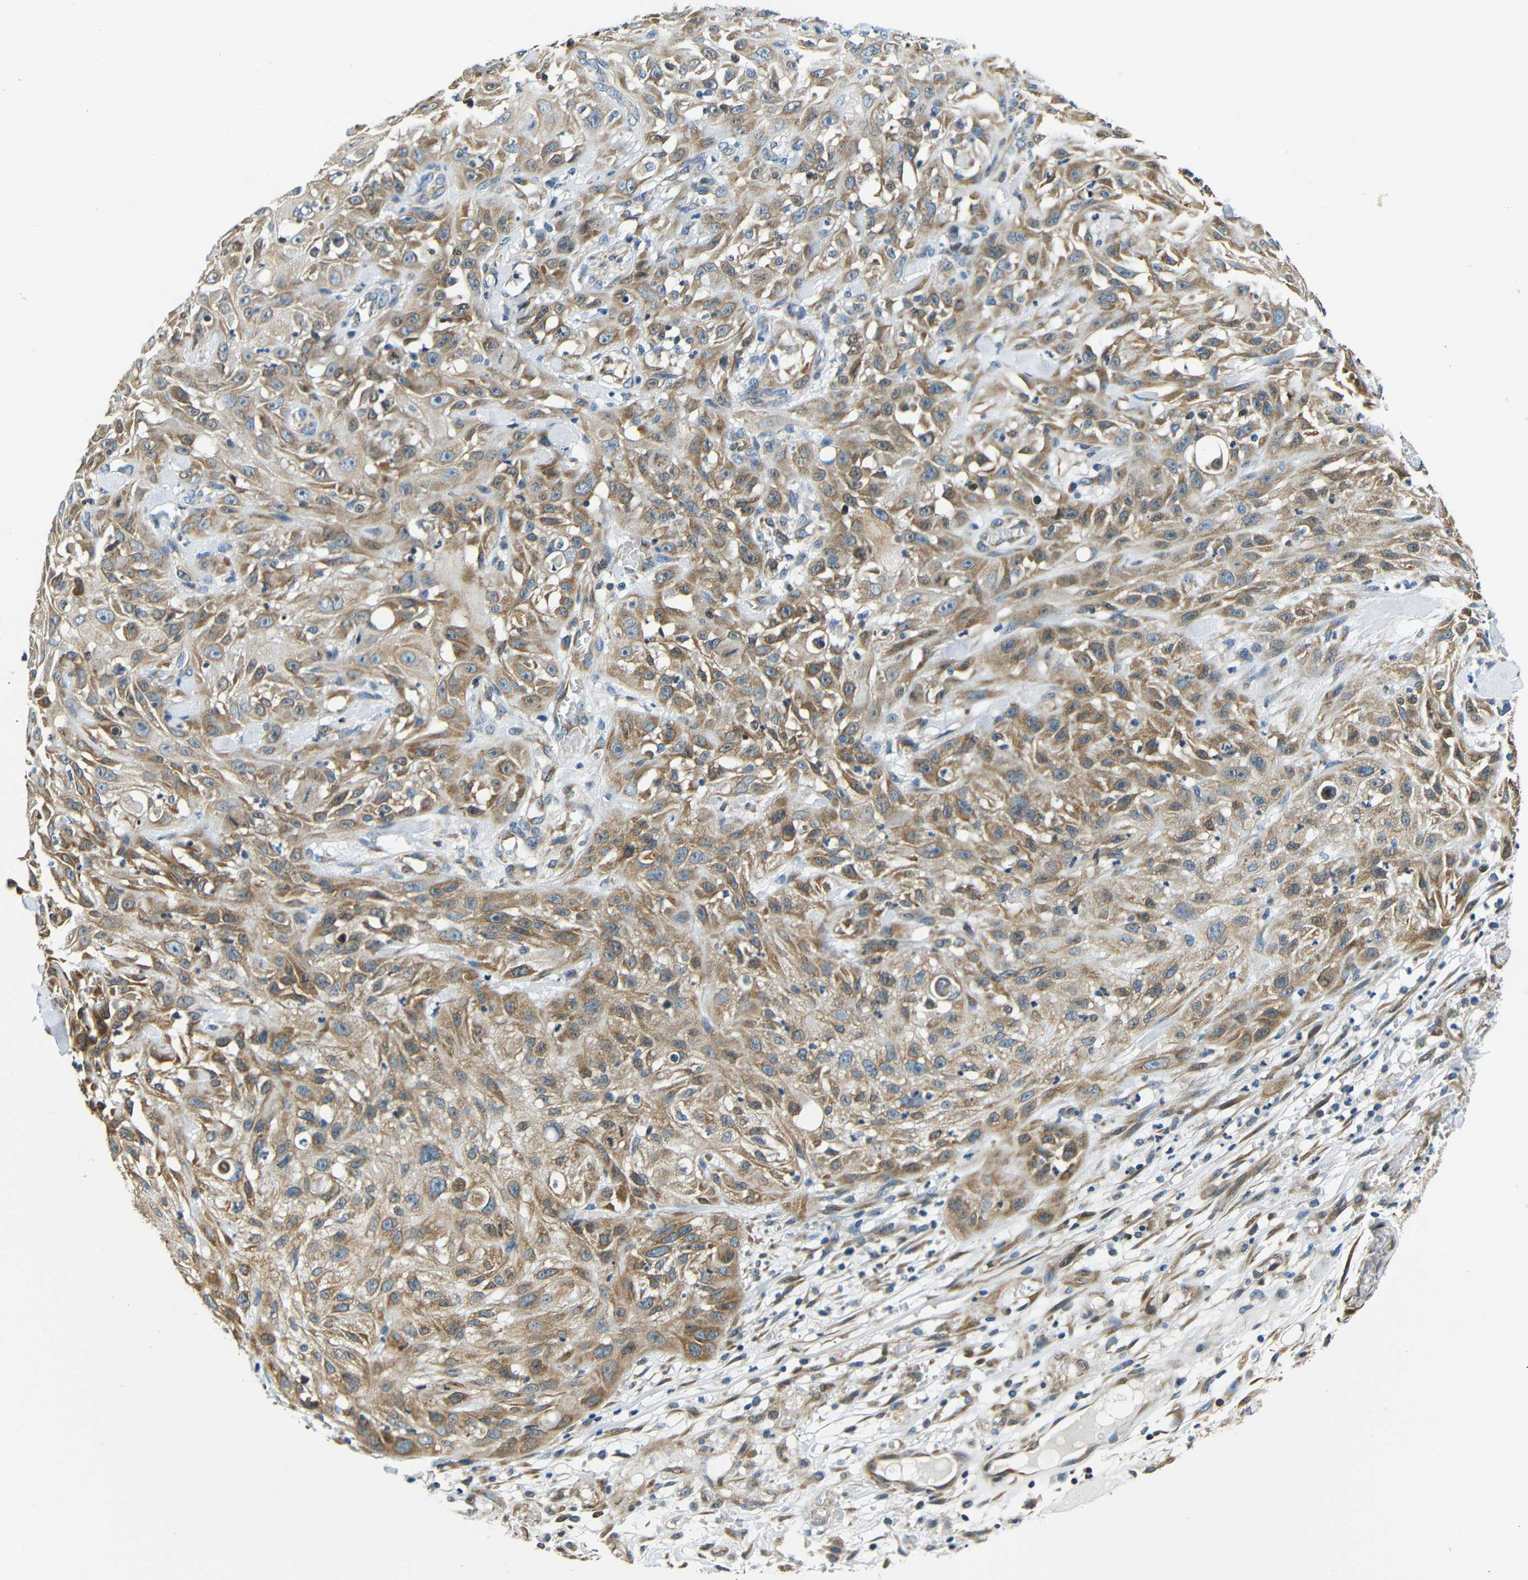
{"staining": {"intensity": "moderate", "quantity": ">75%", "location": "cytoplasmic/membranous"}, "tissue": "skin cancer", "cell_type": "Tumor cells", "image_type": "cancer", "snomed": [{"axis": "morphology", "description": "Squamous cell carcinoma, NOS"}, {"axis": "topography", "description": "Skin"}], "caption": "Moderate cytoplasmic/membranous protein expression is appreciated in approximately >75% of tumor cells in skin squamous cell carcinoma.", "gene": "VAPB", "patient": {"sex": "male", "age": 75}}